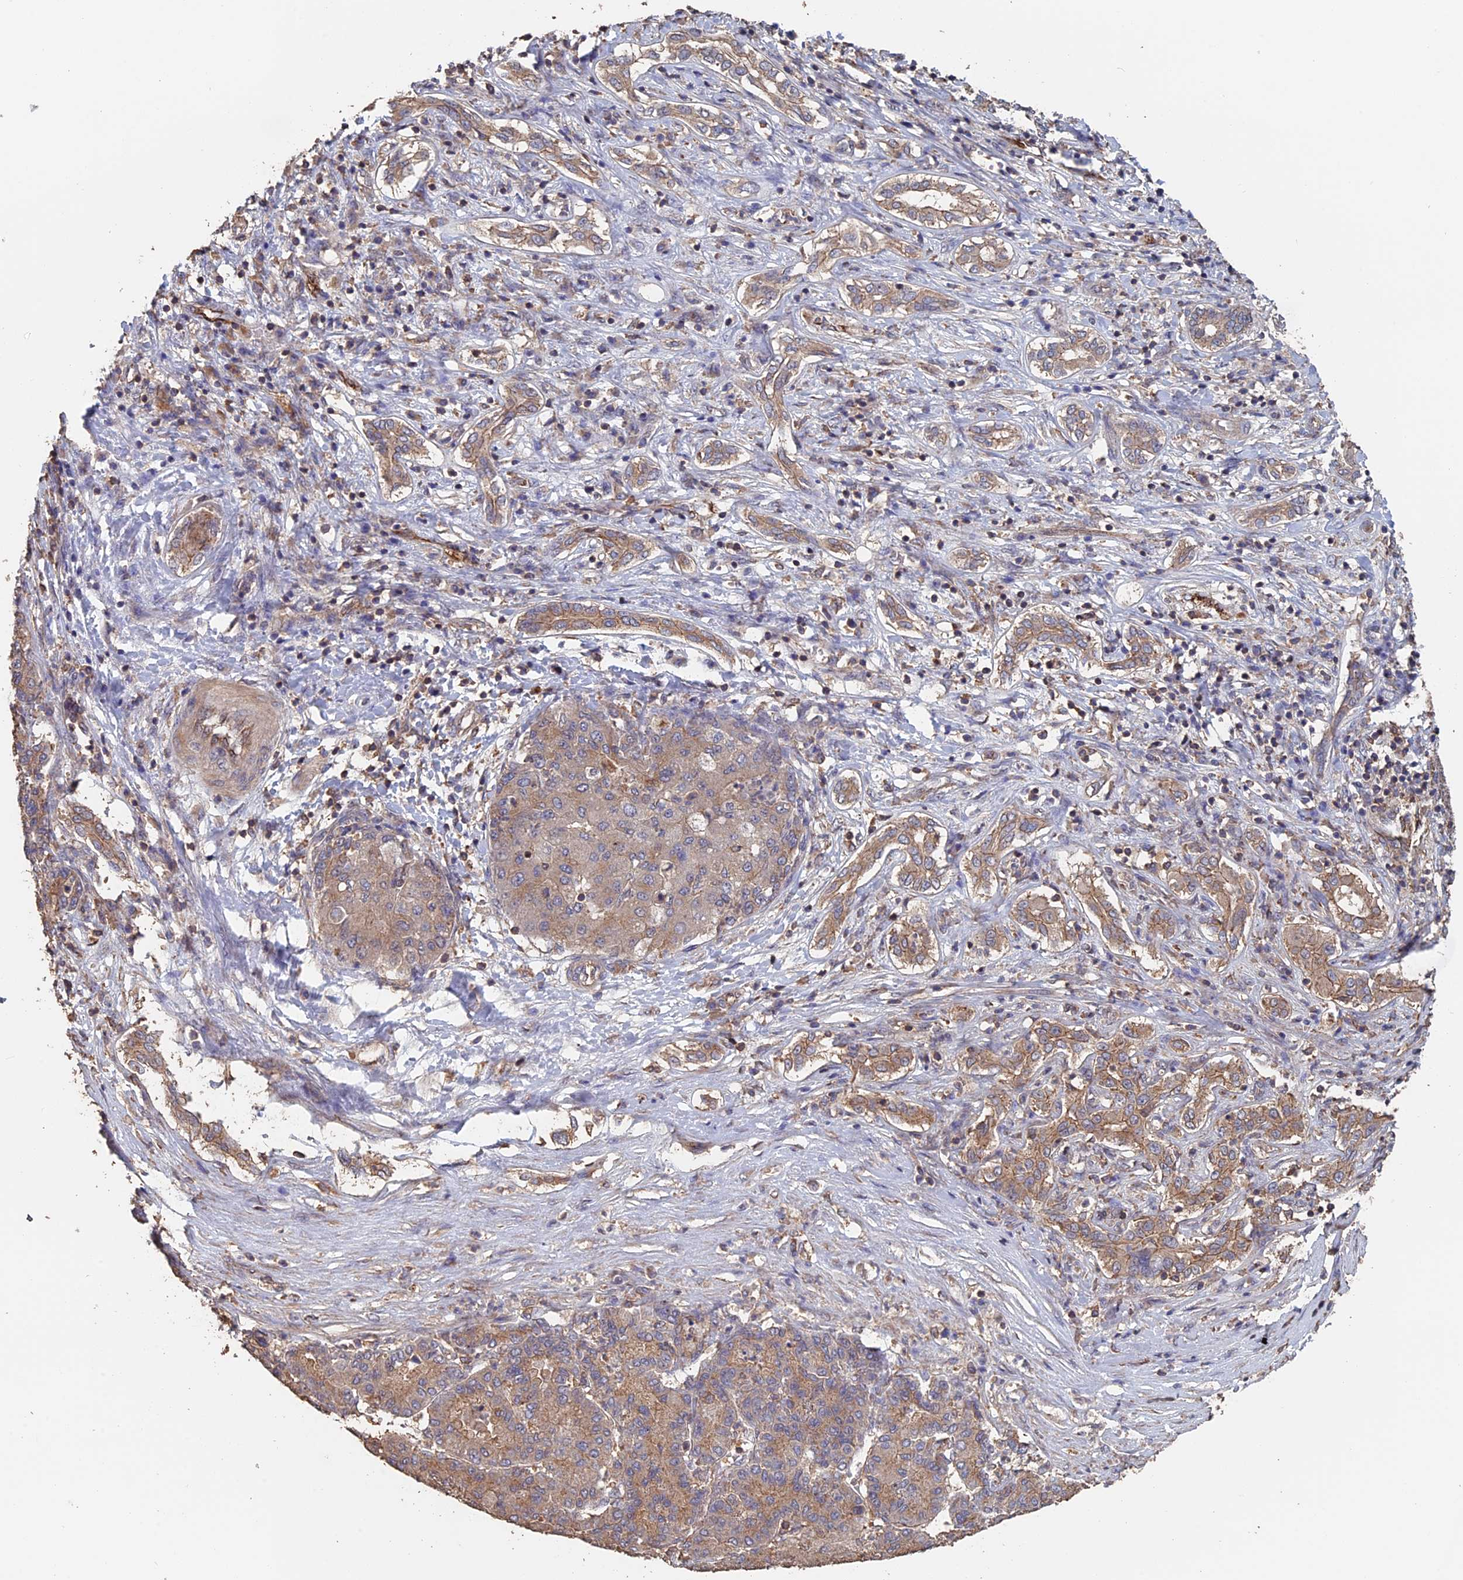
{"staining": {"intensity": "weak", "quantity": "25%-75%", "location": "cytoplasmic/membranous"}, "tissue": "liver cancer", "cell_type": "Tumor cells", "image_type": "cancer", "snomed": [{"axis": "morphology", "description": "Carcinoma, Hepatocellular, NOS"}, {"axis": "topography", "description": "Liver"}], "caption": "A high-resolution micrograph shows immunohistochemistry staining of liver cancer (hepatocellular carcinoma), which shows weak cytoplasmic/membranous positivity in about 25%-75% of tumor cells.", "gene": "PIGQ", "patient": {"sex": "male", "age": 65}}